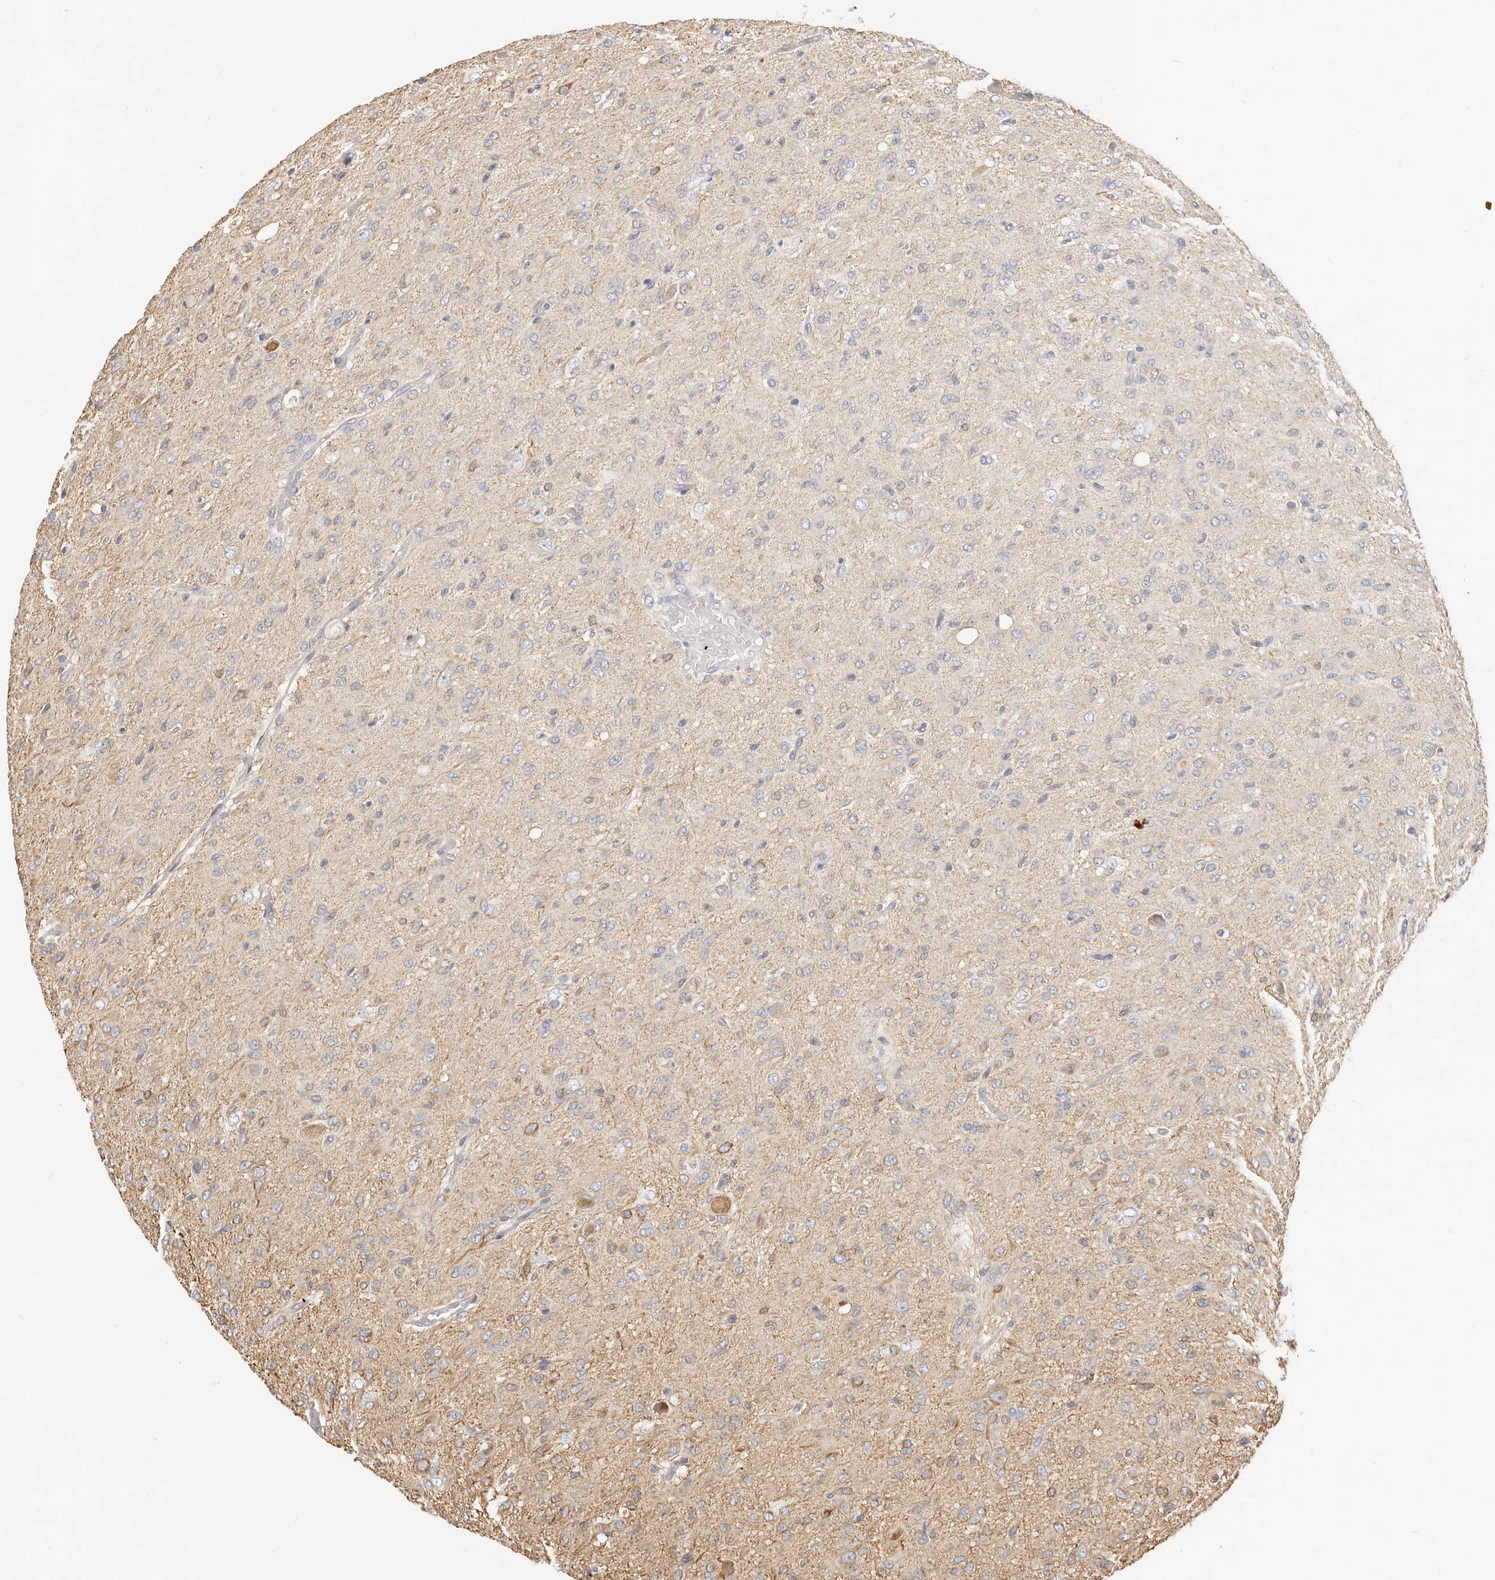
{"staining": {"intensity": "weak", "quantity": "<25%", "location": "cytoplasmic/membranous"}, "tissue": "glioma", "cell_type": "Tumor cells", "image_type": "cancer", "snomed": [{"axis": "morphology", "description": "Glioma, malignant, High grade"}, {"axis": "topography", "description": "Brain"}], "caption": "Human glioma stained for a protein using immunohistochemistry displays no expression in tumor cells.", "gene": "DTNBP1", "patient": {"sex": "female", "age": 59}}